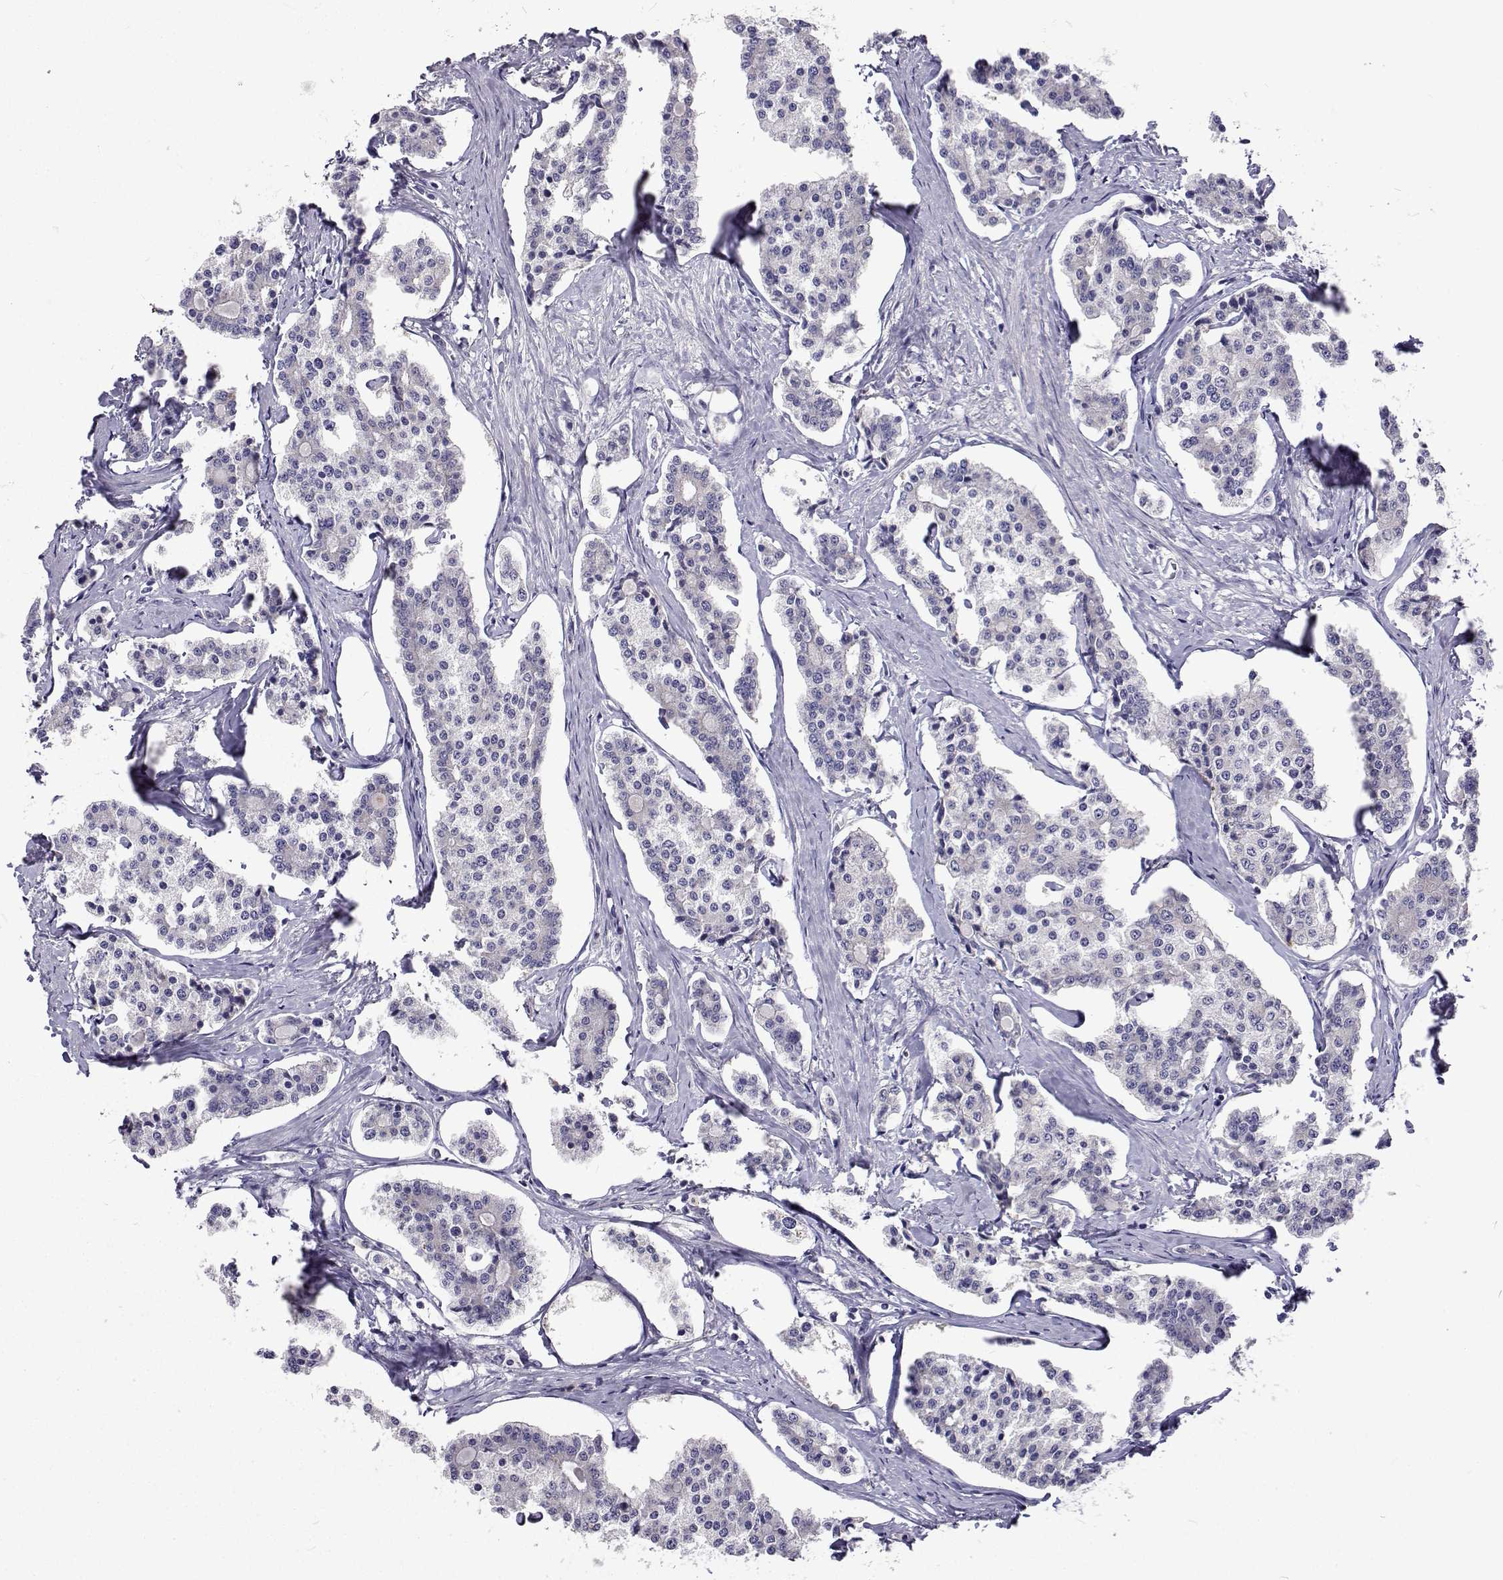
{"staining": {"intensity": "negative", "quantity": "none", "location": "none"}, "tissue": "carcinoid", "cell_type": "Tumor cells", "image_type": "cancer", "snomed": [{"axis": "morphology", "description": "Carcinoid, malignant, NOS"}, {"axis": "topography", "description": "Small intestine"}], "caption": "This is an immunohistochemistry (IHC) photomicrograph of human carcinoid (malignant). There is no expression in tumor cells.", "gene": "LHFPL7", "patient": {"sex": "female", "age": 65}}